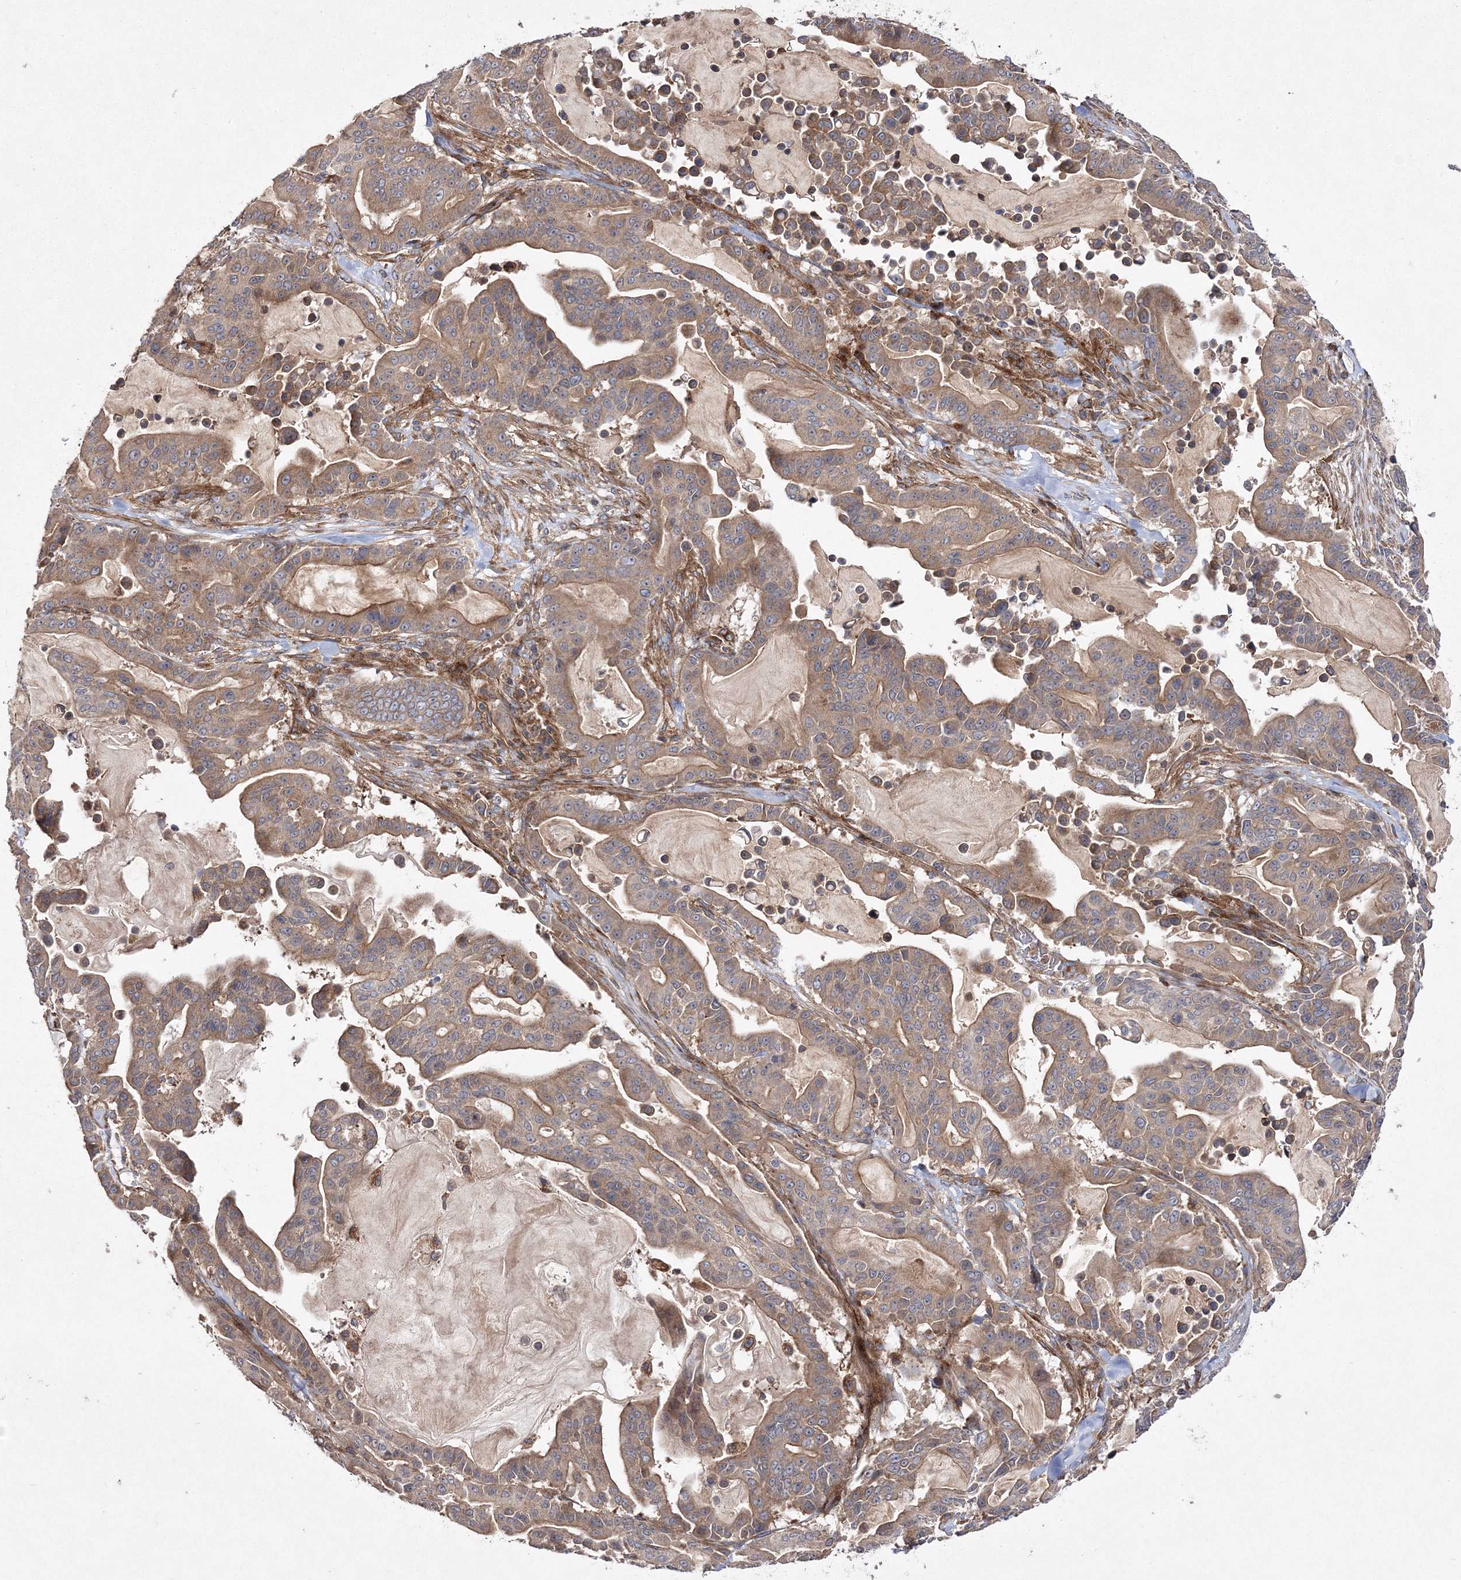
{"staining": {"intensity": "weak", "quantity": "25%-75%", "location": "cytoplasmic/membranous"}, "tissue": "pancreatic cancer", "cell_type": "Tumor cells", "image_type": "cancer", "snomed": [{"axis": "morphology", "description": "Adenocarcinoma, NOS"}, {"axis": "topography", "description": "Pancreas"}], "caption": "Immunohistochemistry (IHC) (DAB) staining of pancreatic adenocarcinoma shows weak cytoplasmic/membranous protein expression in about 25%-75% of tumor cells. (brown staining indicates protein expression, while blue staining denotes nuclei).", "gene": "DNAJC13", "patient": {"sex": "male", "age": 63}}